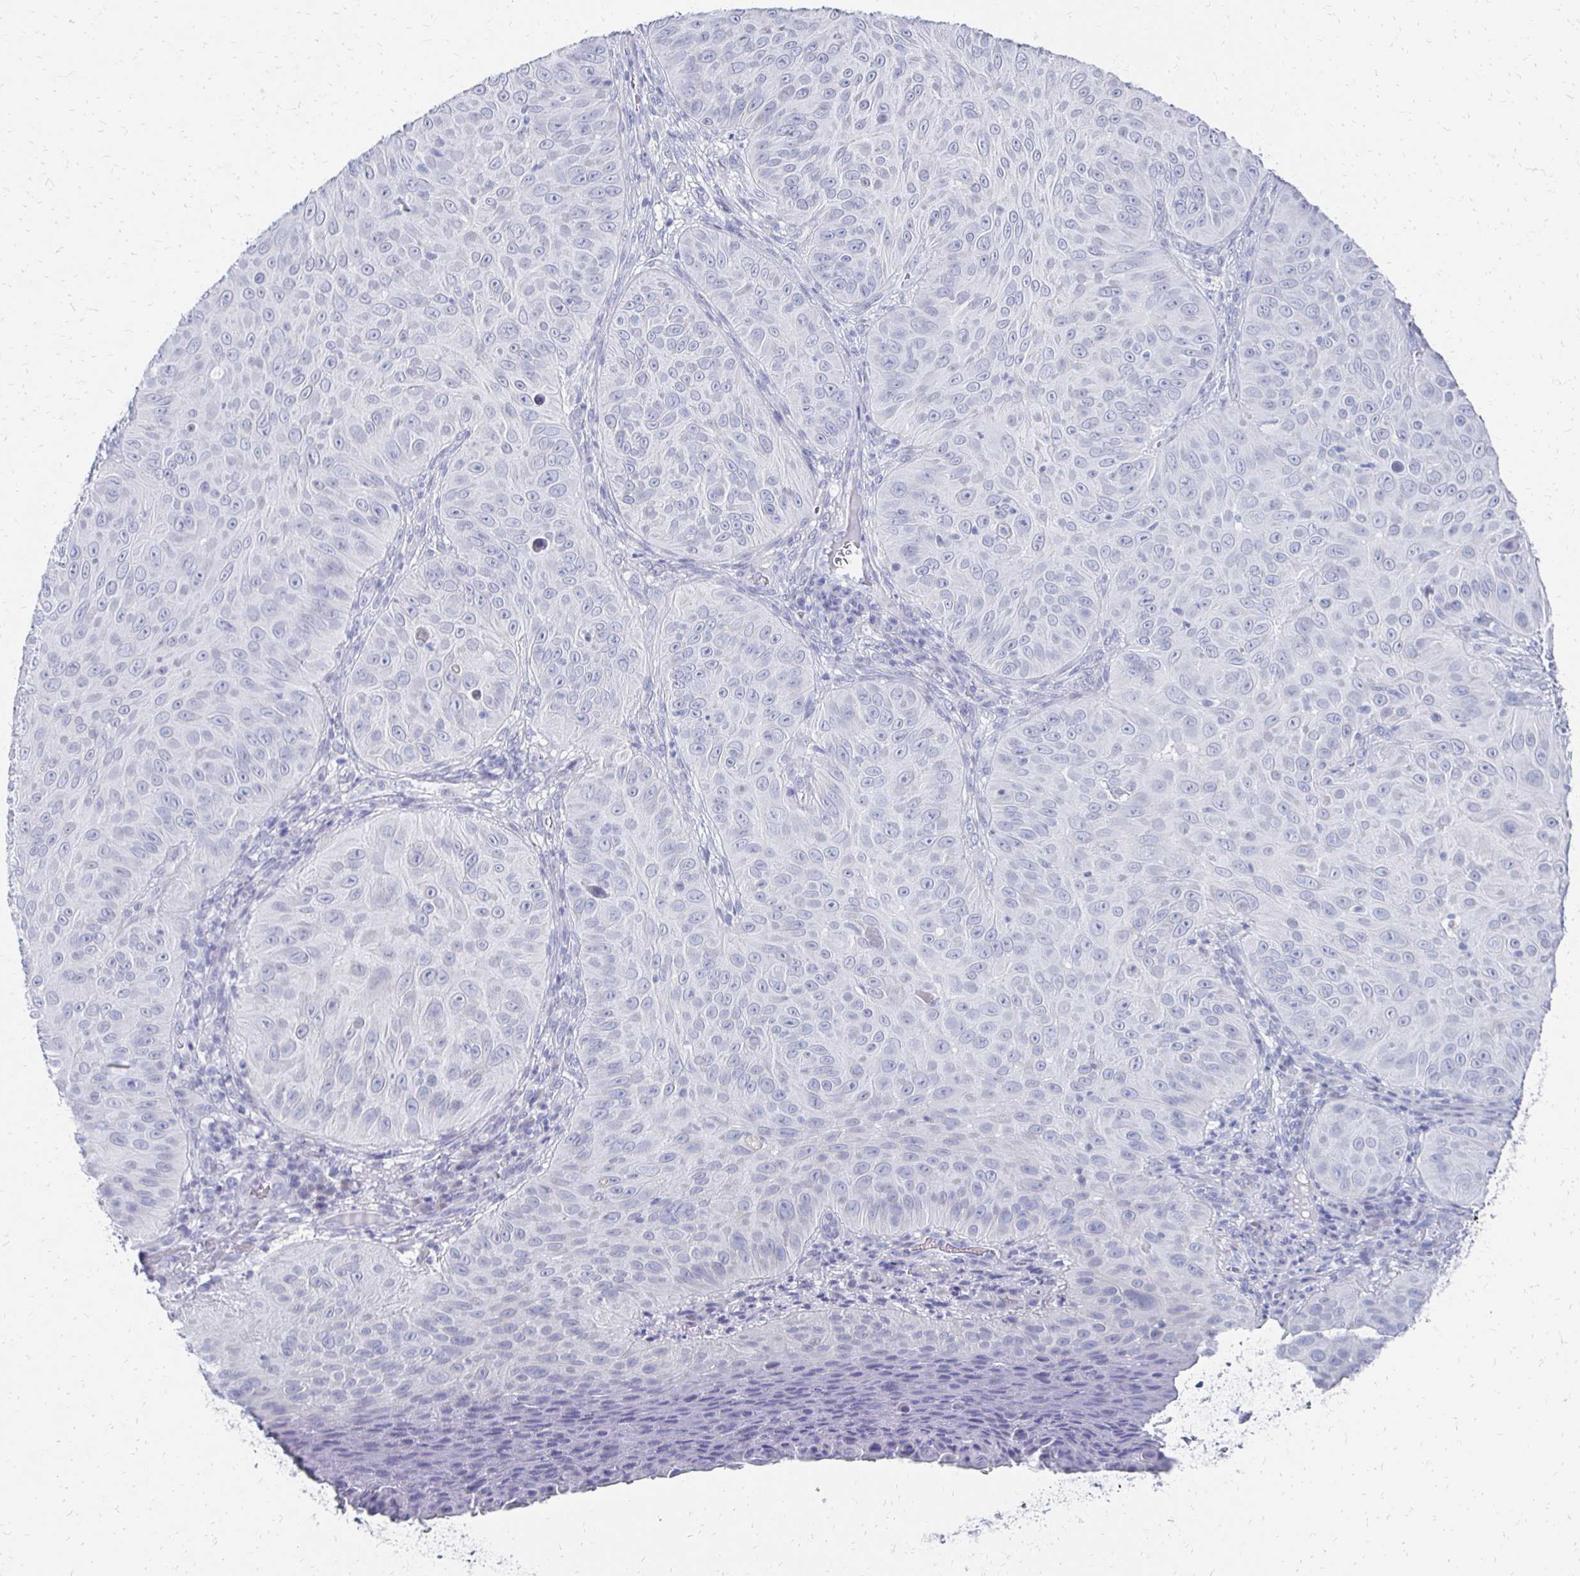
{"staining": {"intensity": "negative", "quantity": "none", "location": "none"}, "tissue": "skin cancer", "cell_type": "Tumor cells", "image_type": "cancer", "snomed": [{"axis": "morphology", "description": "Squamous cell carcinoma, NOS"}, {"axis": "topography", "description": "Skin"}], "caption": "Immunohistochemistry (IHC) image of skin squamous cell carcinoma stained for a protein (brown), which shows no expression in tumor cells. Brightfield microscopy of immunohistochemistry (IHC) stained with DAB (3,3'-diaminobenzidine) (brown) and hematoxylin (blue), captured at high magnification.", "gene": "SYCP3", "patient": {"sex": "male", "age": 82}}